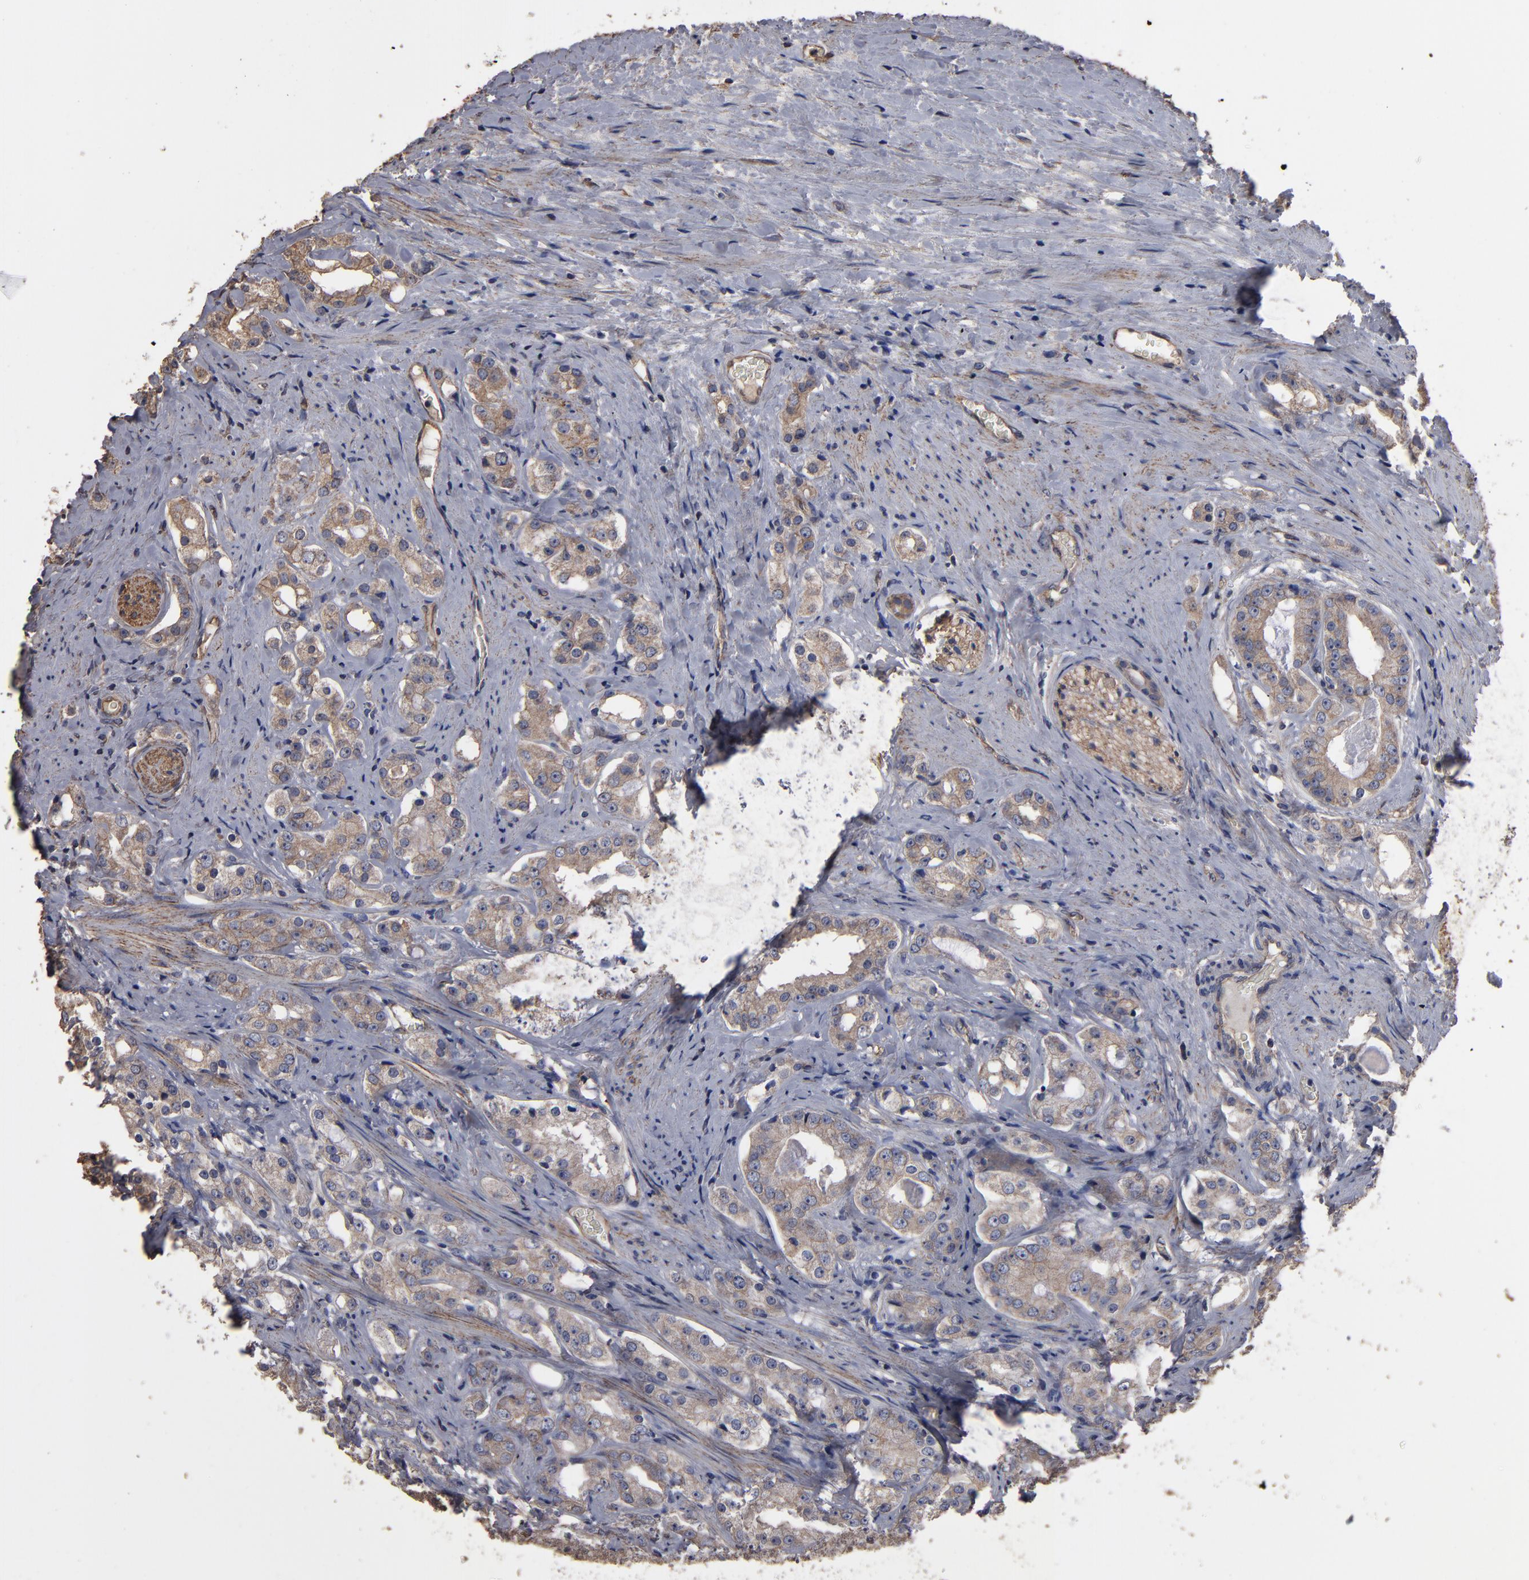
{"staining": {"intensity": "weak", "quantity": ">75%", "location": "cytoplasmic/membranous"}, "tissue": "prostate cancer", "cell_type": "Tumor cells", "image_type": "cancer", "snomed": [{"axis": "morphology", "description": "Adenocarcinoma, High grade"}, {"axis": "topography", "description": "Prostate"}], "caption": "IHC (DAB) staining of human prostate cancer (high-grade adenocarcinoma) exhibits weak cytoplasmic/membranous protein positivity in approximately >75% of tumor cells.", "gene": "DMD", "patient": {"sex": "male", "age": 68}}